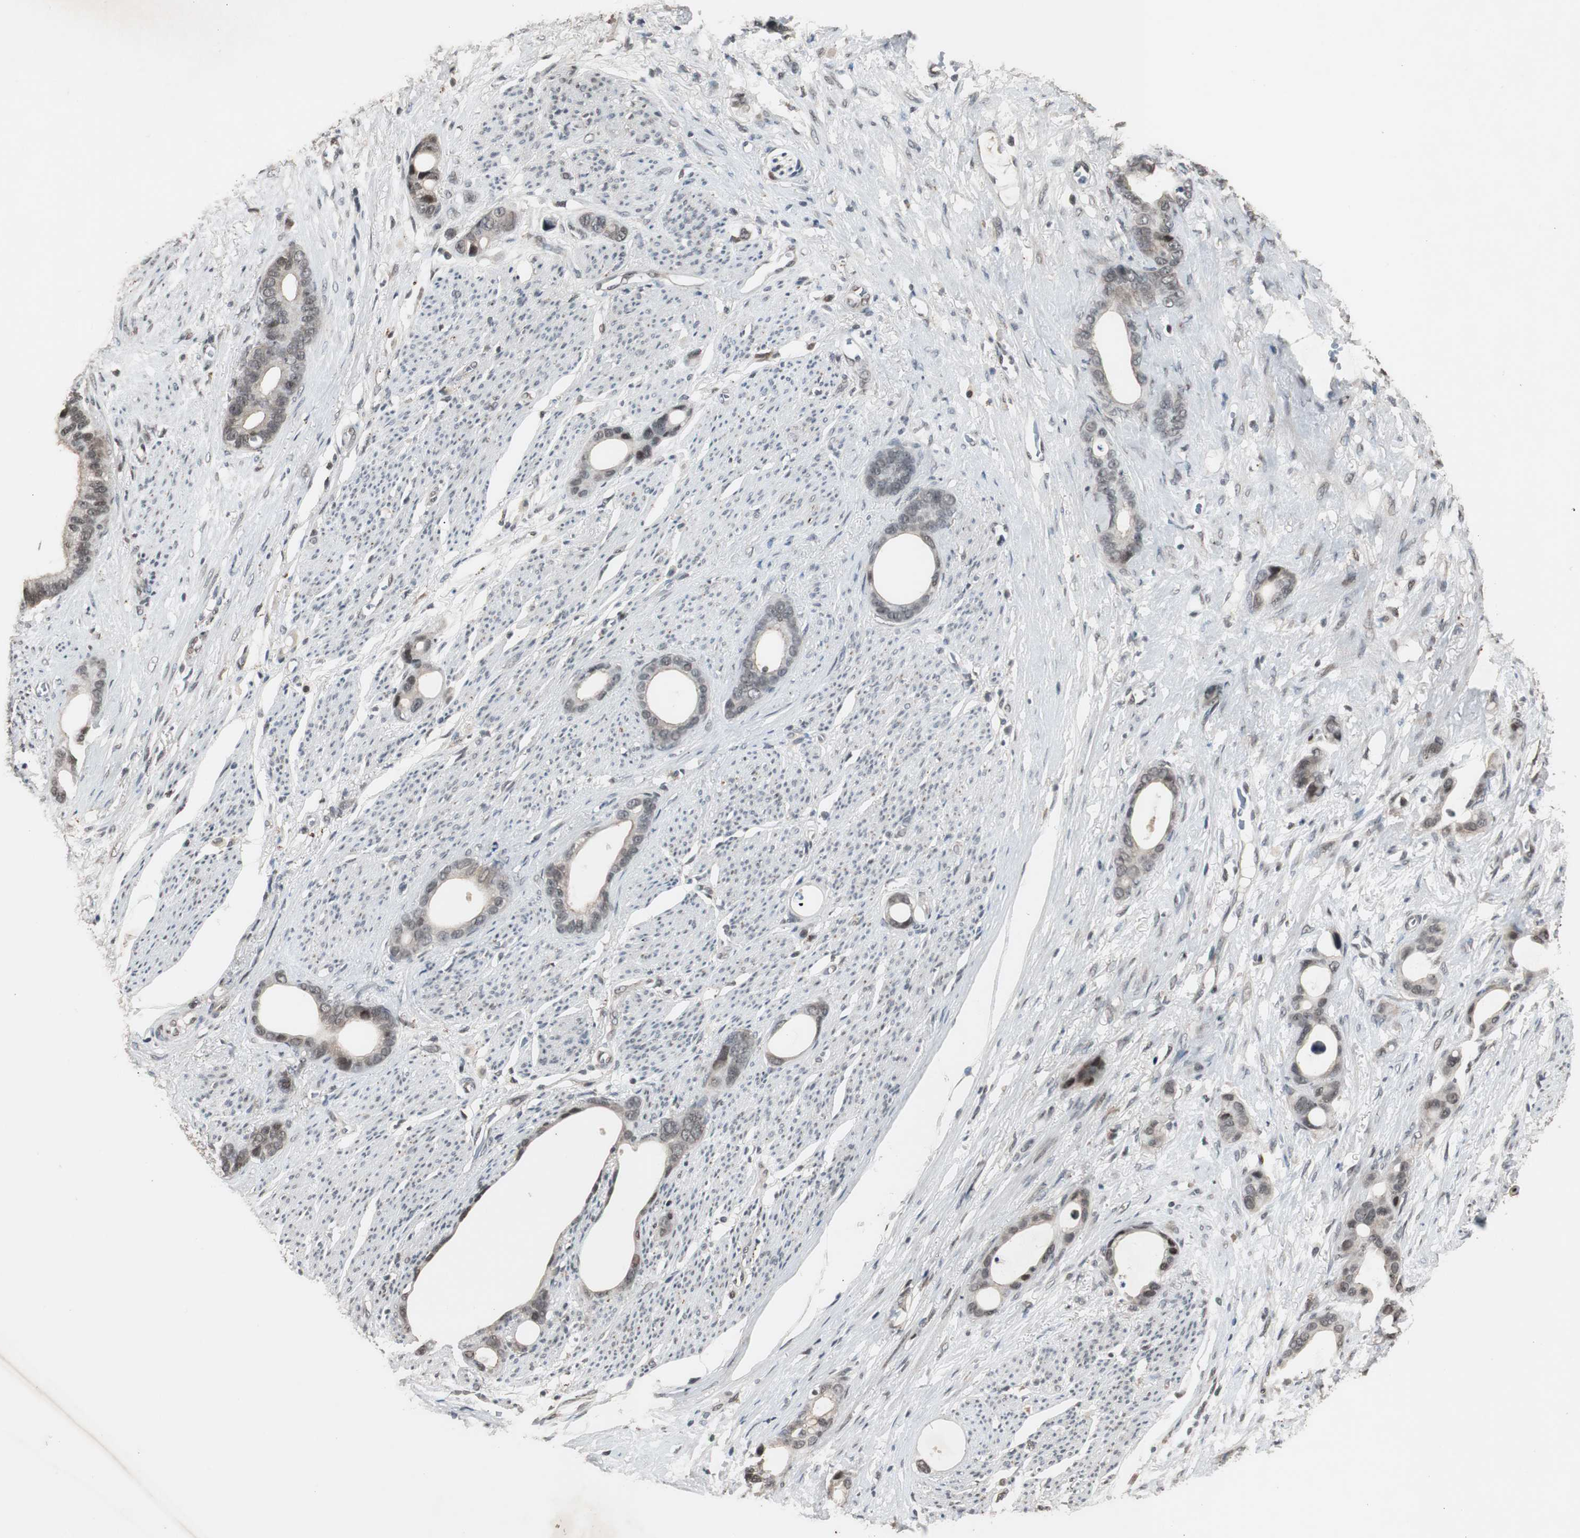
{"staining": {"intensity": "moderate", "quantity": "<25%", "location": "nuclear"}, "tissue": "stomach cancer", "cell_type": "Tumor cells", "image_type": "cancer", "snomed": [{"axis": "morphology", "description": "Adenocarcinoma, NOS"}, {"axis": "topography", "description": "Stomach"}], "caption": "IHC histopathology image of neoplastic tissue: human adenocarcinoma (stomach) stained using IHC demonstrates low levels of moderate protein expression localized specifically in the nuclear of tumor cells, appearing as a nuclear brown color.", "gene": "BOLA1", "patient": {"sex": "female", "age": 75}}